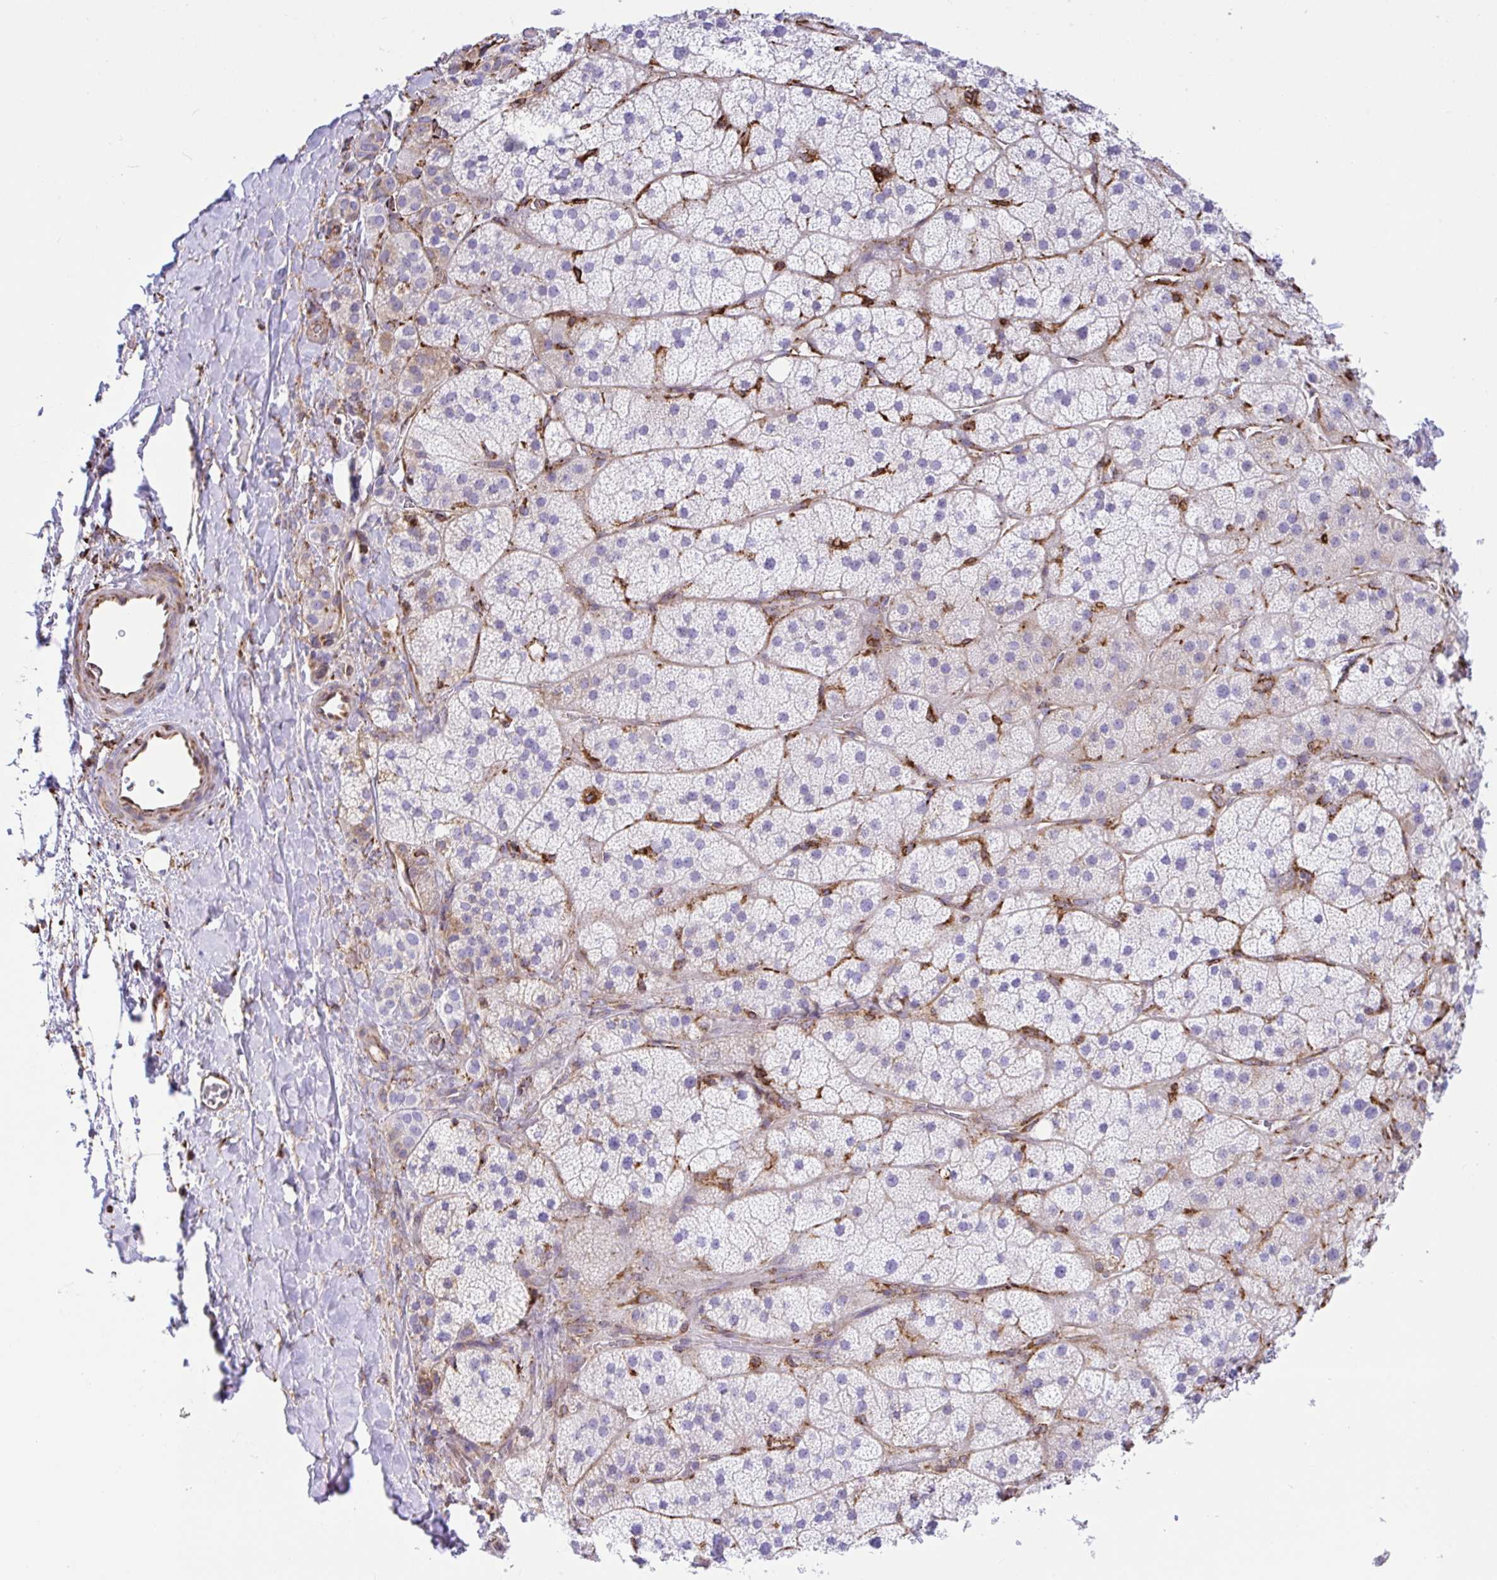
{"staining": {"intensity": "weak", "quantity": "<25%", "location": "cytoplasmic/membranous"}, "tissue": "adrenal gland", "cell_type": "Glandular cells", "image_type": "normal", "snomed": [{"axis": "morphology", "description": "Normal tissue, NOS"}, {"axis": "topography", "description": "Adrenal gland"}], "caption": "Immunohistochemical staining of unremarkable adrenal gland exhibits no significant expression in glandular cells. (DAB immunohistochemistry visualized using brightfield microscopy, high magnification).", "gene": "CLGN", "patient": {"sex": "male", "age": 57}}